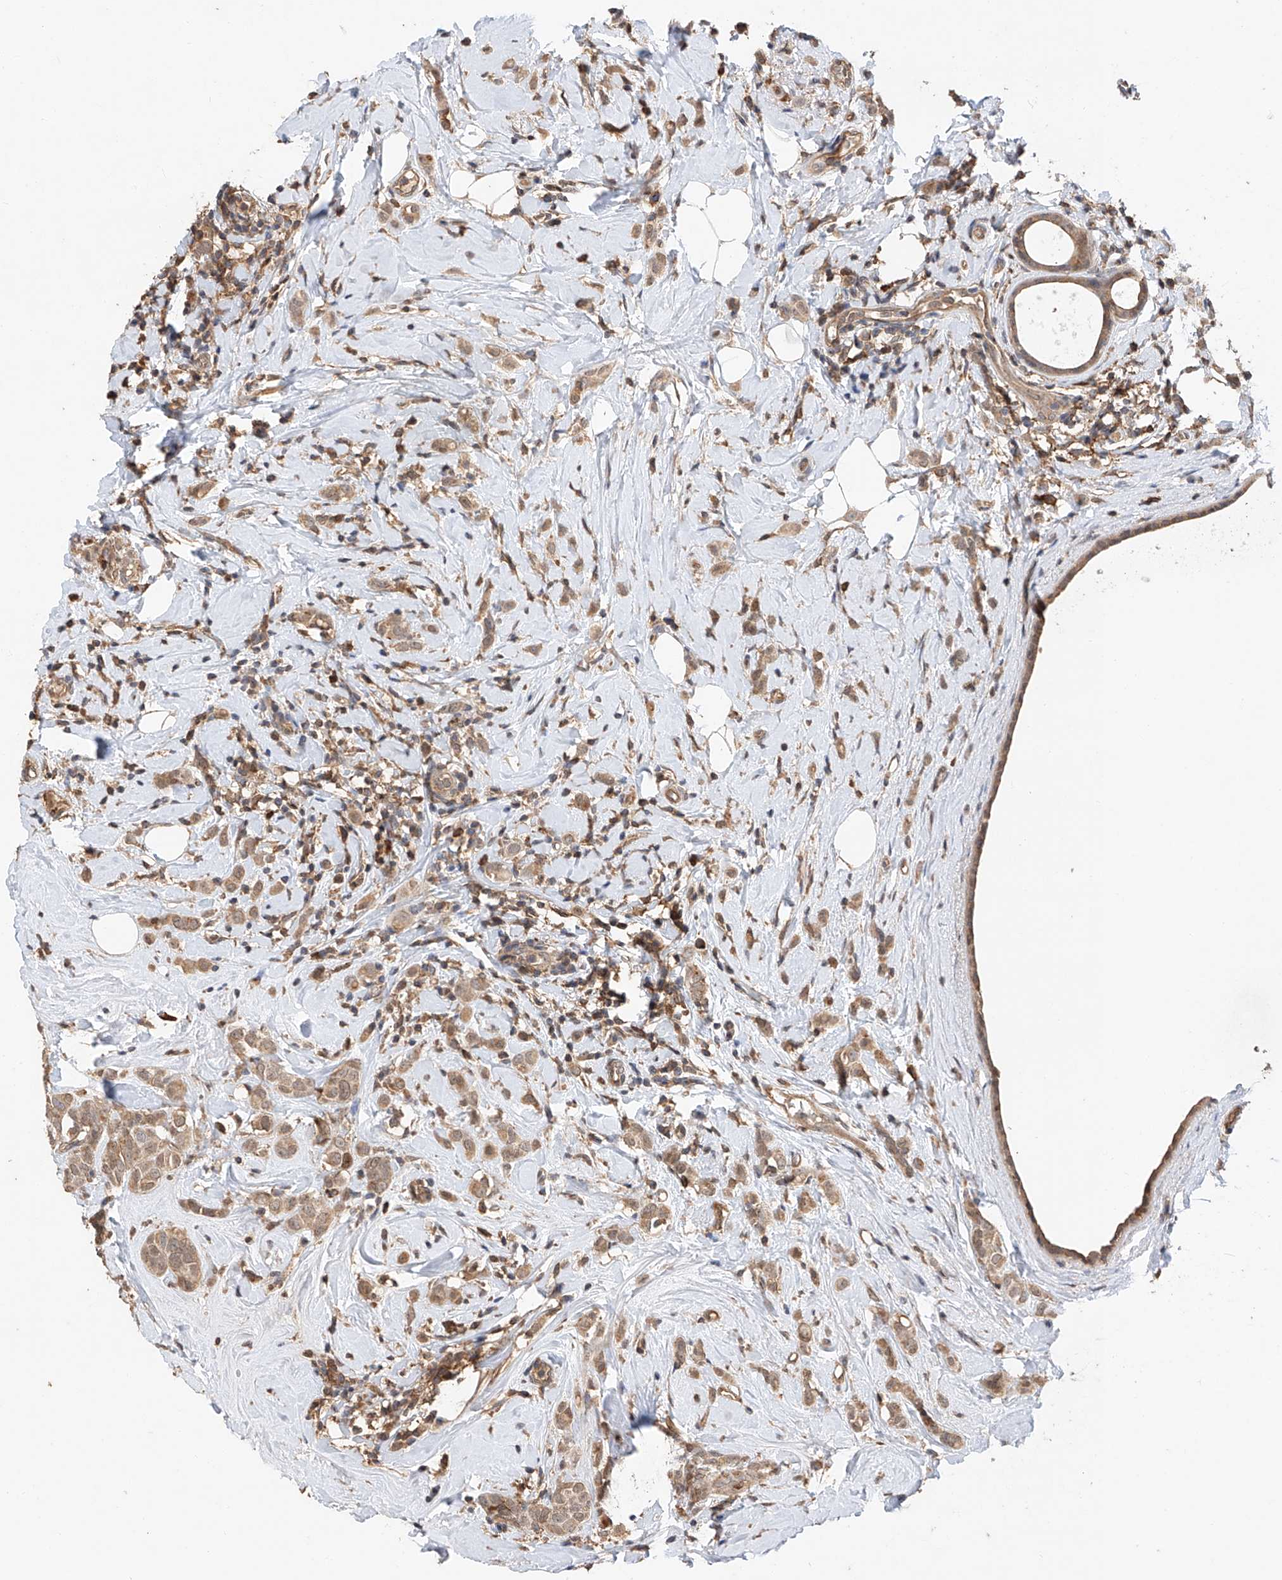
{"staining": {"intensity": "moderate", "quantity": ">75%", "location": "cytoplasmic/membranous"}, "tissue": "breast cancer", "cell_type": "Tumor cells", "image_type": "cancer", "snomed": [{"axis": "morphology", "description": "Lobular carcinoma"}, {"axis": "topography", "description": "Breast"}], "caption": "This is an image of immunohistochemistry staining of lobular carcinoma (breast), which shows moderate expression in the cytoplasmic/membranous of tumor cells.", "gene": "RILPL2", "patient": {"sex": "female", "age": 47}}